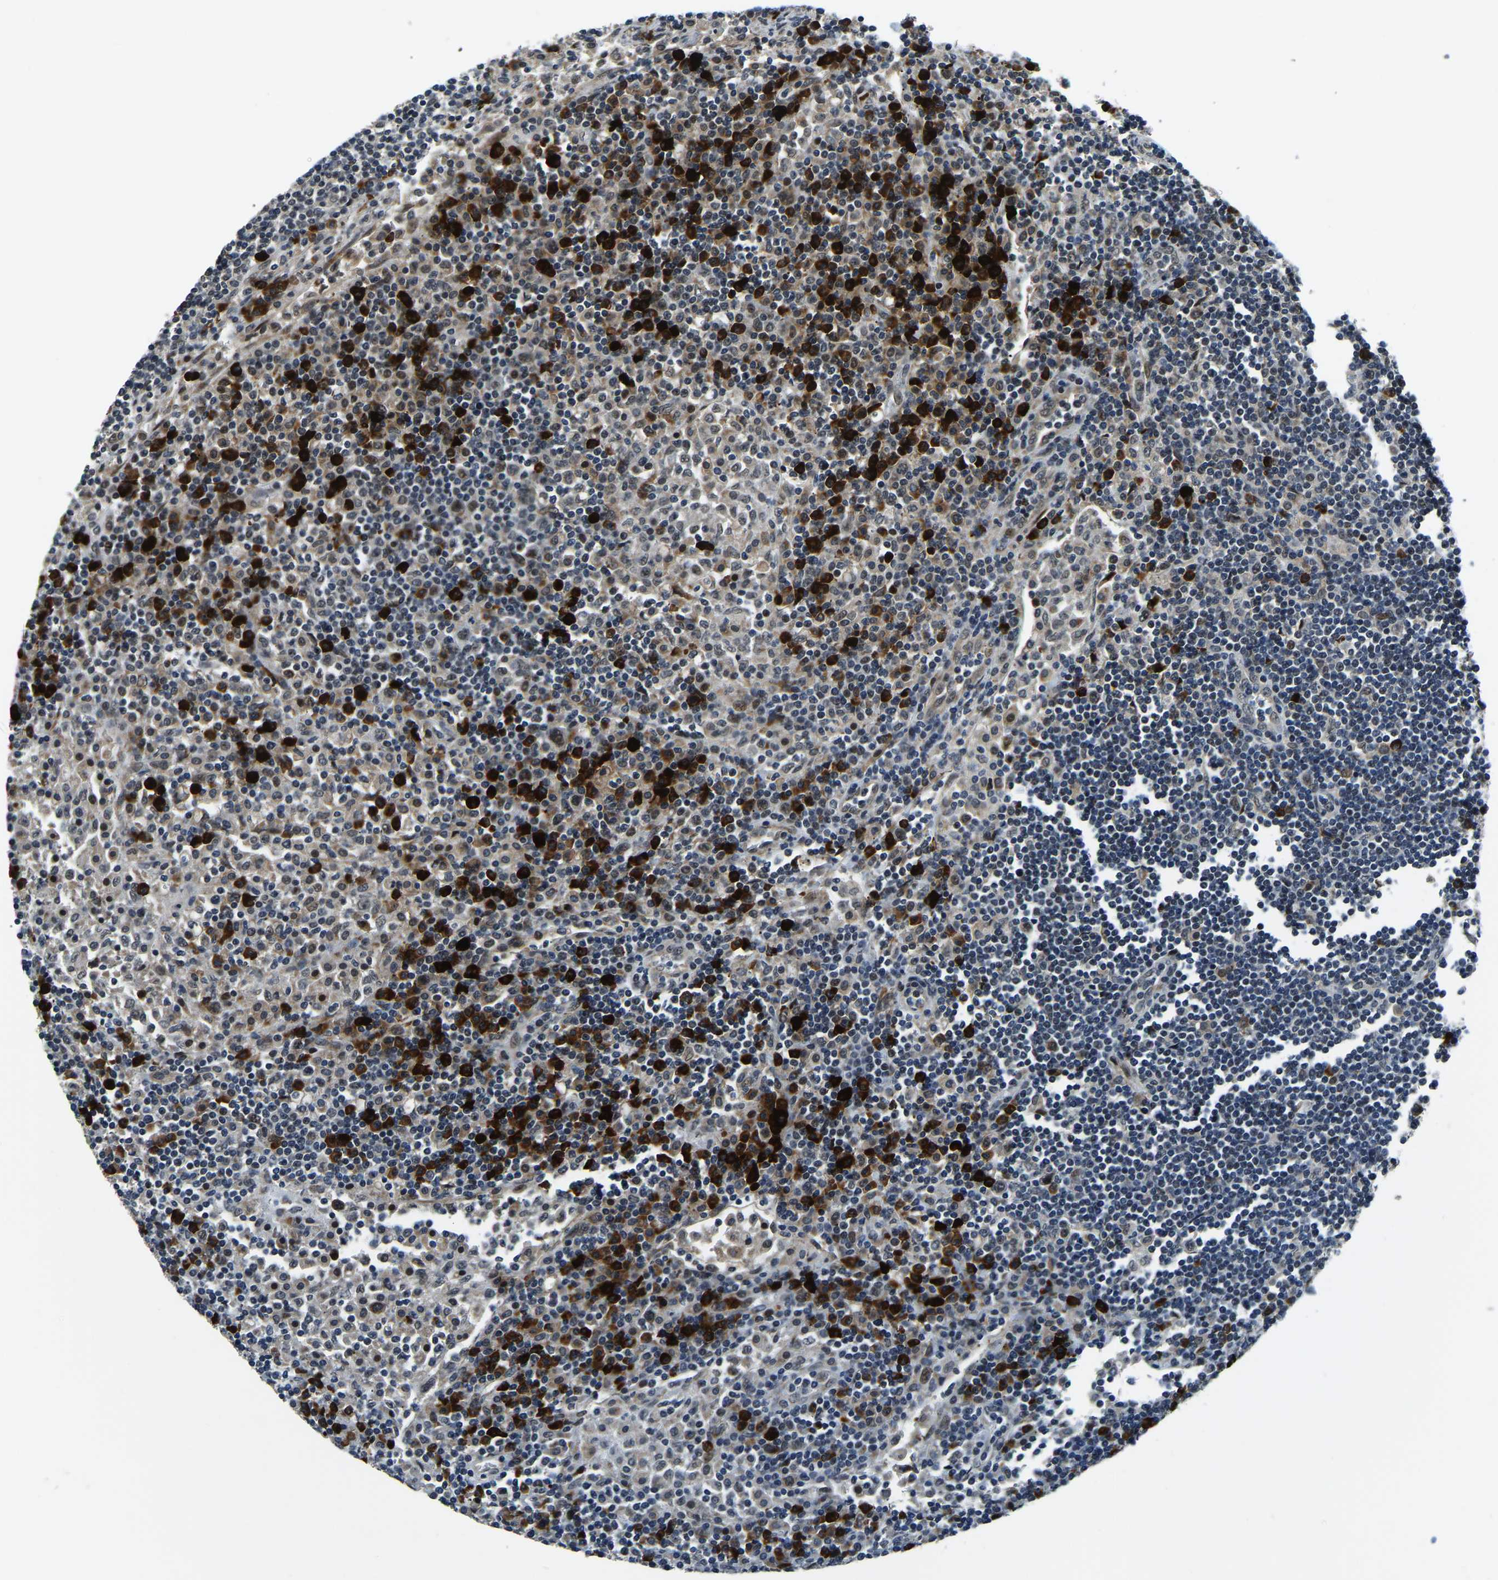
{"staining": {"intensity": "strong", "quantity": "25%-75%", "location": "cytoplasmic/membranous"}, "tissue": "lymph node", "cell_type": "Non-germinal center cells", "image_type": "normal", "snomed": [{"axis": "morphology", "description": "Normal tissue, NOS"}, {"axis": "topography", "description": "Lymph node"}], "caption": "Immunohistochemistry (IHC) staining of unremarkable lymph node, which demonstrates high levels of strong cytoplasmic/membranous expression in approximately 25%-75% of non-germinal center cells indicating strong cytoplasmic/membranous protein staining. The staining was performed using DAB (3,3'-diaminobenzidine) (brown) for protein detection and nuclei were counterstained in hematoxylin (blue).", "gene": "ING2", "patient": {"sex": "female", "age": 53}}